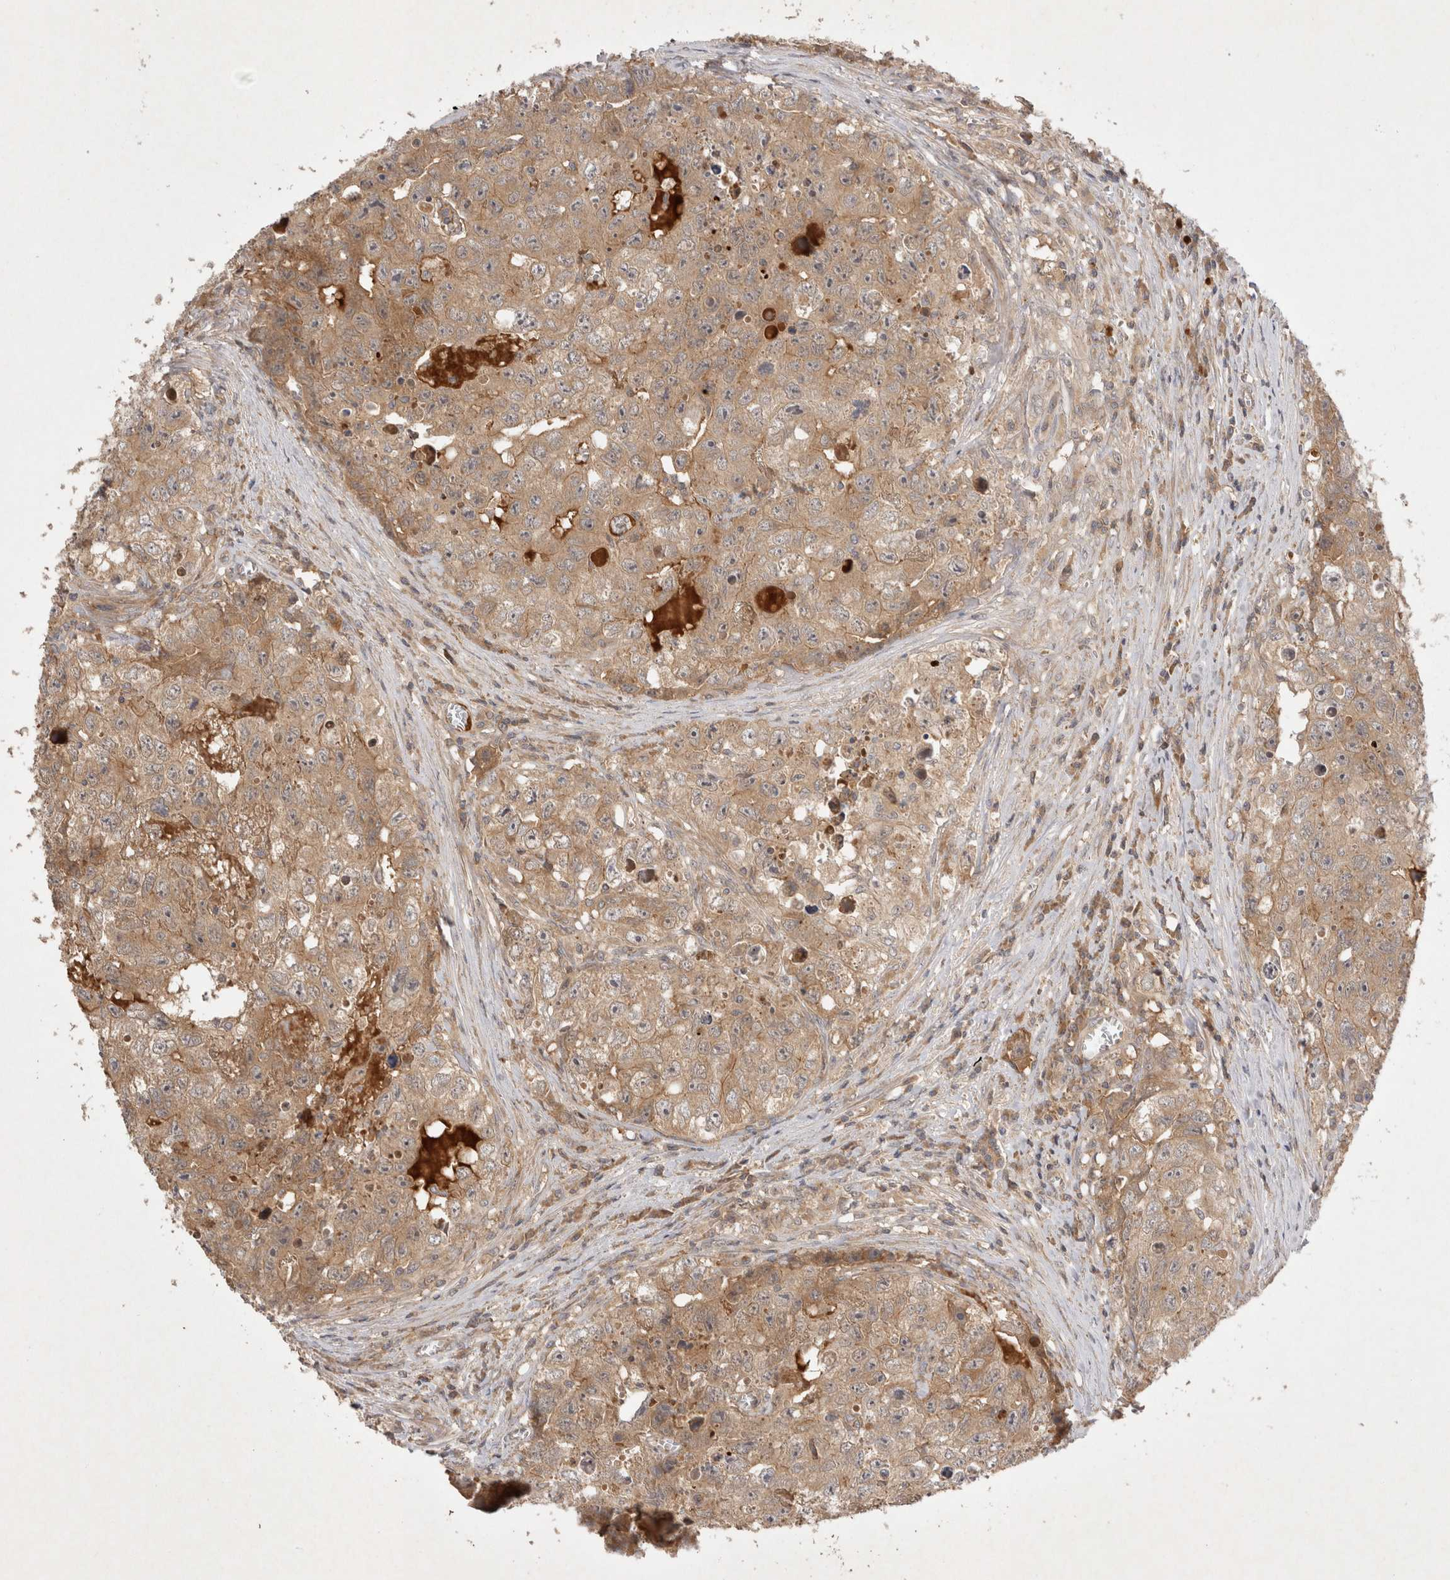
{"staining": {"intensity": "weak", "quantity": ">75%", "location": "cytoplasmic/membranous"}, "tissue": "testis cancer", "cell_type": "Tumor cells", "image_type": "cancer", "snomed": [{"axis": "morphology", "description": "Seminoma, NOS"}, {"axis": "morphology", "description": "Carcinoma, Embryonal, NOS"}, {"axis": "topography", "description": "Testis"}], "caption": "Testis cancer (embryonal carcinoma) tissue shows weak cytoplasmic/membranous expression in approximately >75% of tumor cells, visualized by immunohistochemistry.", "gene": "PPP1R42", "patient": {"sex": "male", "age": 43}}